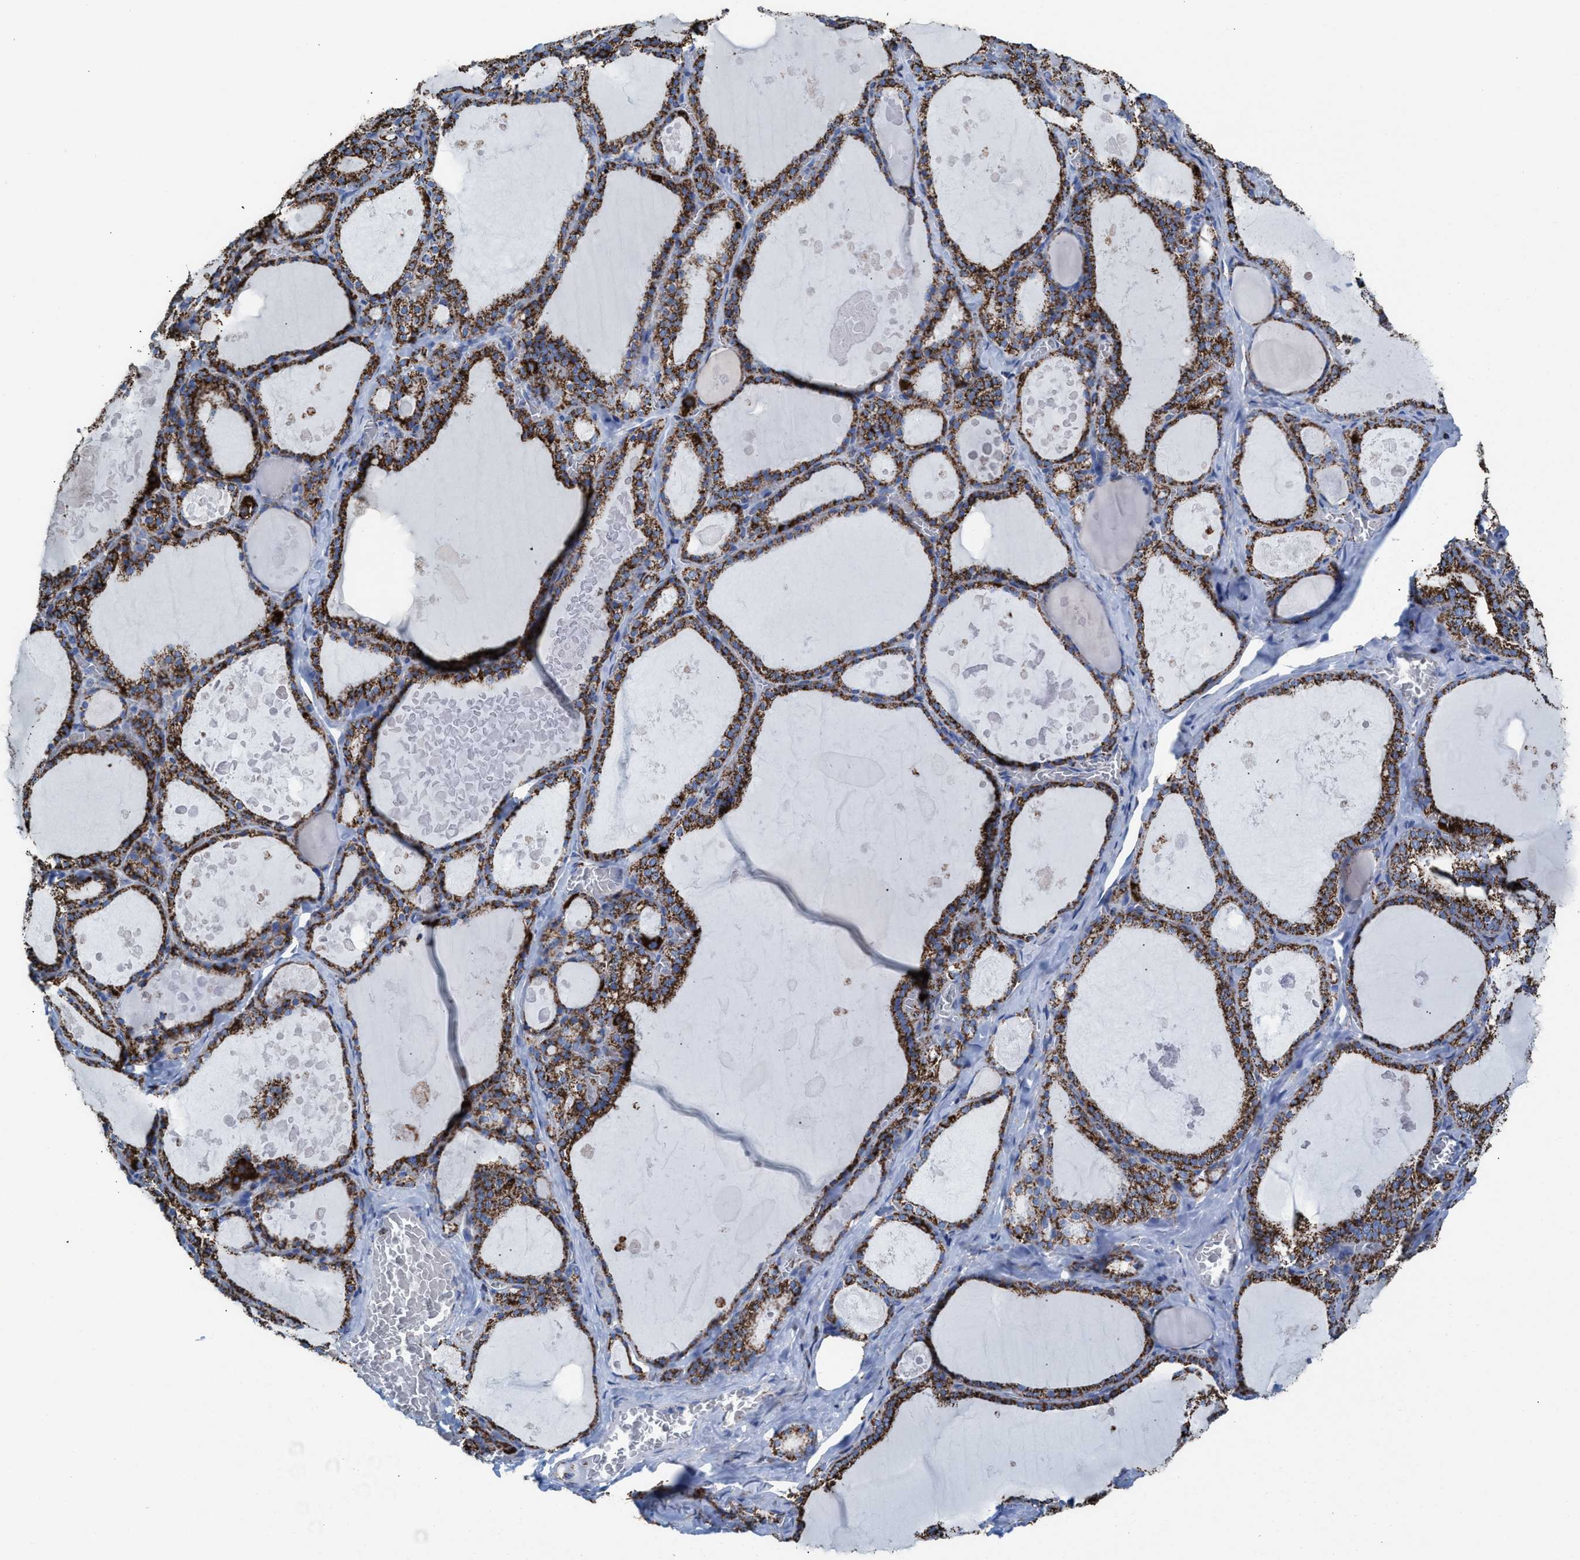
{"staining": {"intensity": "moderate", "quantity": ">75%", "location": "cytoplasmic/membranous"}, "tissue": "thyroid gland", "cell_type": "Glandular cells", "image_type": "normal", "snomed": [{"axis": "morphology", "description": "Normal tissue, NOS"}, {"axis": "topography", "description": "Thyroid gland"}], "caption": "Immunohistochemistry image of normal thyroid gland: thyroid gland stained using immunohistochemistry shows medium levels of moderate protein expression localized specifically in the cytoplasmic/membranous of glandular cells, appearing as a cytoplasmic/membranous brown color.", "gene": "ECHS1", "patient": {"sex": "male", "age": 56}}